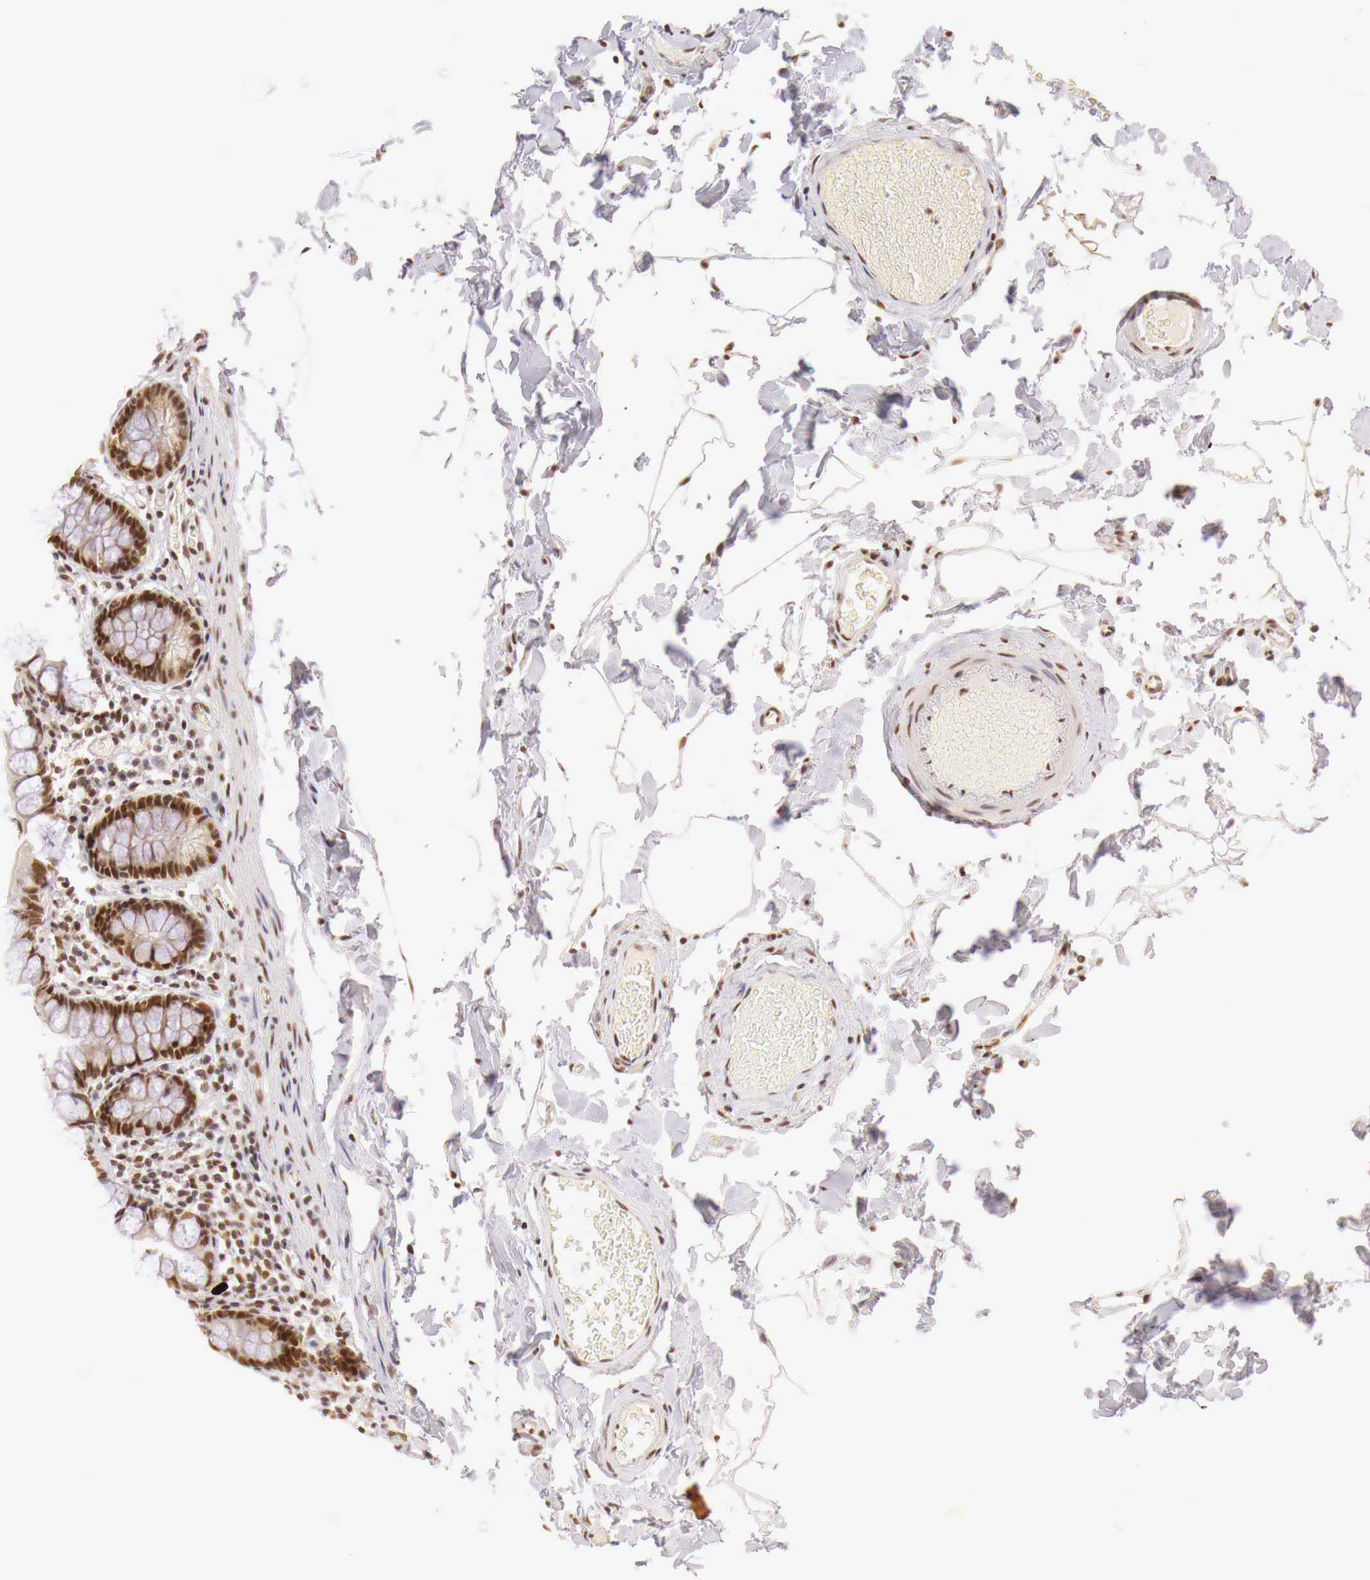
{"staining": {"intensity": "moderate", "quantity": ">75%", "location": "nuclear"}, "tissue": "colon", "cell_type": "Endothelial cells", "image_type": "normal", "snomed": [{"axis": "morphology", "description": "Normal tissue, NOS"}, {"axis": "topography", "description": "Colon"}], "caption": "Immunohistochemistry histopathology image of benign colon: human colon stained using immunohistochemistry (IHC) displays medium levels of moderate protein expression localized specifically in the nuclear of endothelial cells, appearing as a nuclear brown color.", "gene": "GPKOW", "patient": {"sex": "male", "age": 54}}